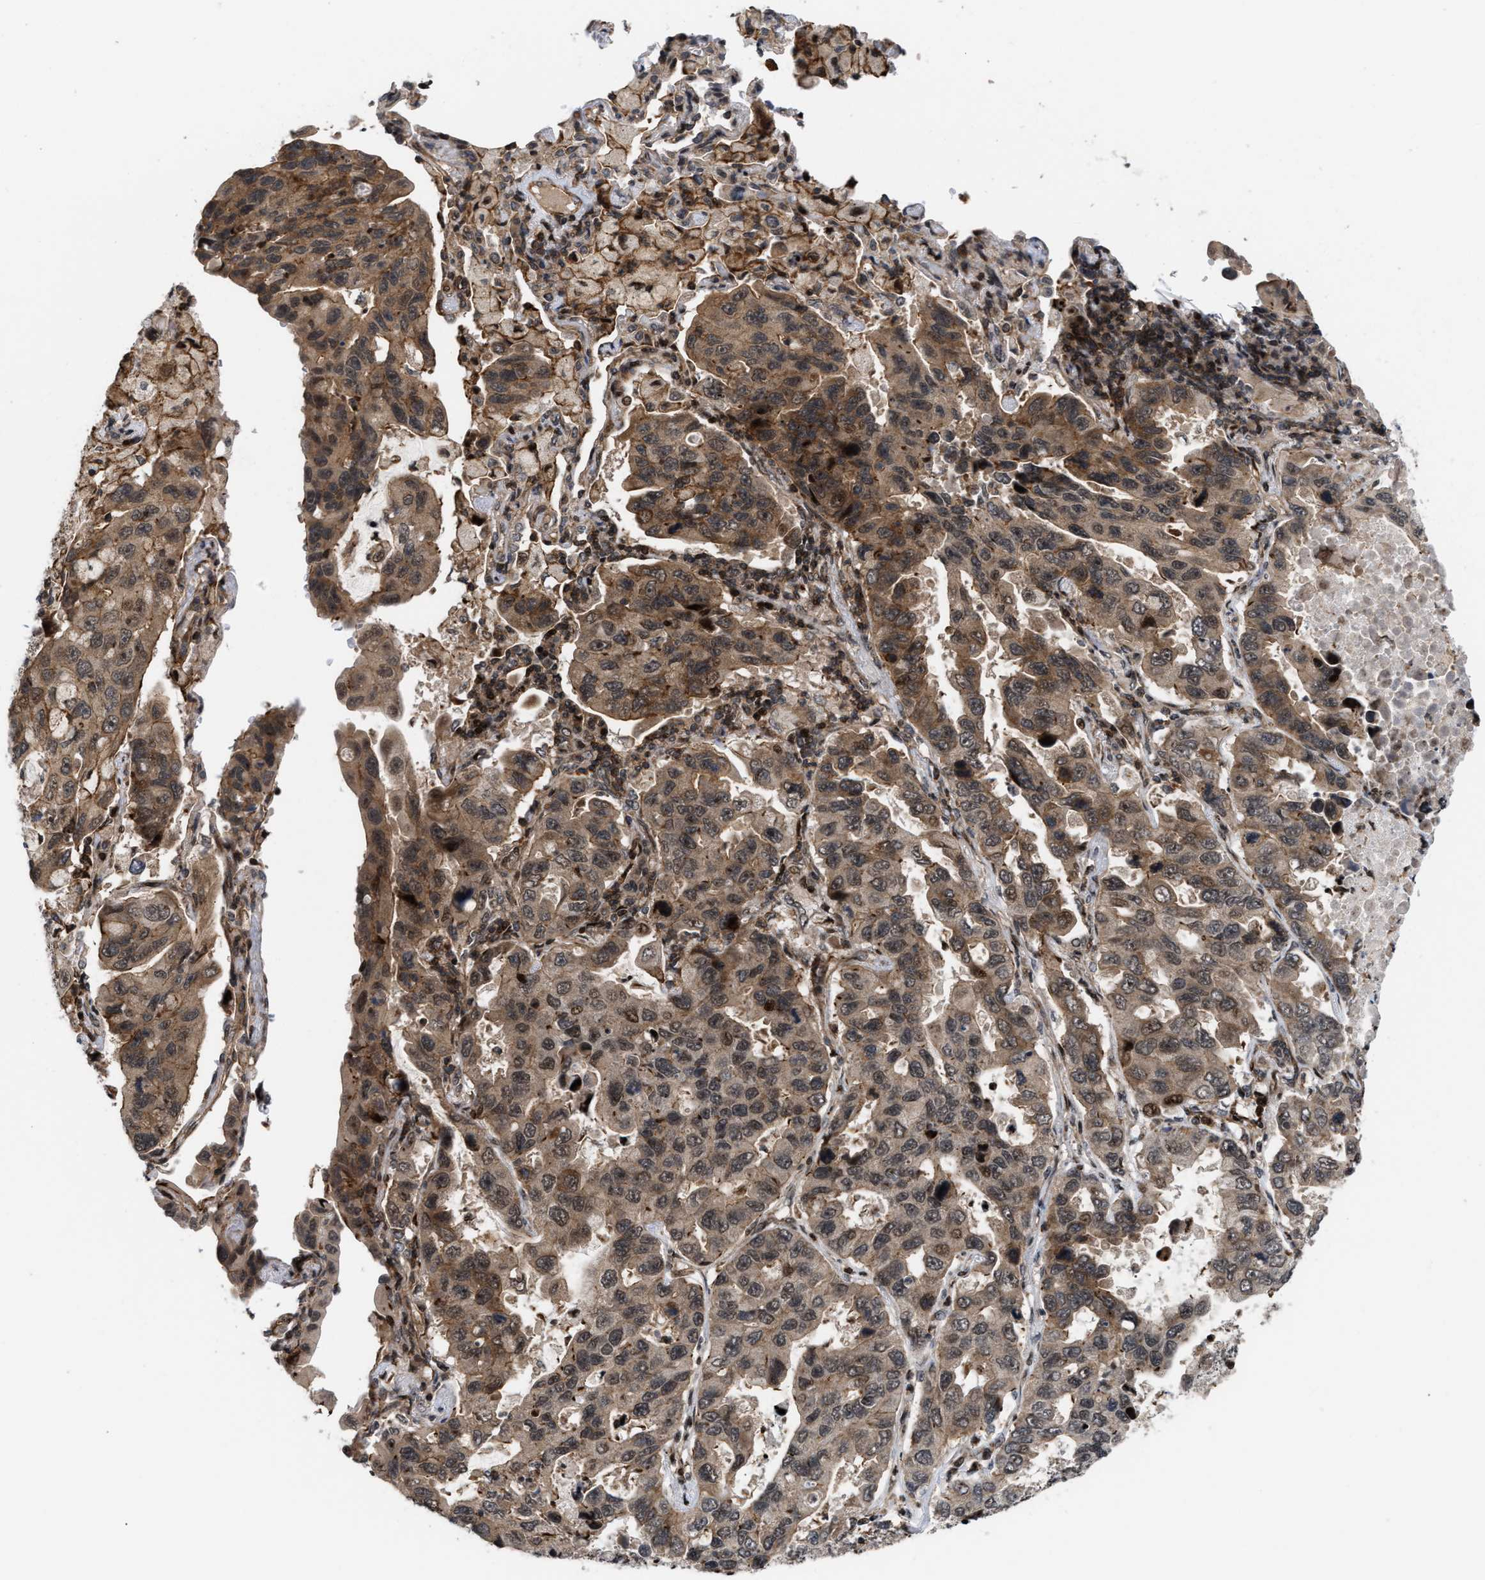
{"staining": {"intensity": "weak", "quantity": ">75%", "location": "cytoplasmic/membranous,nuclear"}, "tissue": "lung cancer", "cell_type": "Tumor cells", "image_type": "cancer", "snomed": [{"axis": "morphology", "description": "Adenocarcinoma, NOS"}, {"axis": "topography", "description": "Lung"}], "caption": "High-magnification brightfield microscopy of lung cancer stained with DAB (brown) and counterstained with hematoxylin (blue). tumor cells exhibit weak cytoplasmic/membranous and nuclear positivity is identified in approximately>75% of cells.", "gene": "STAU2", "patient": {"sex": "male", "age": 64}}